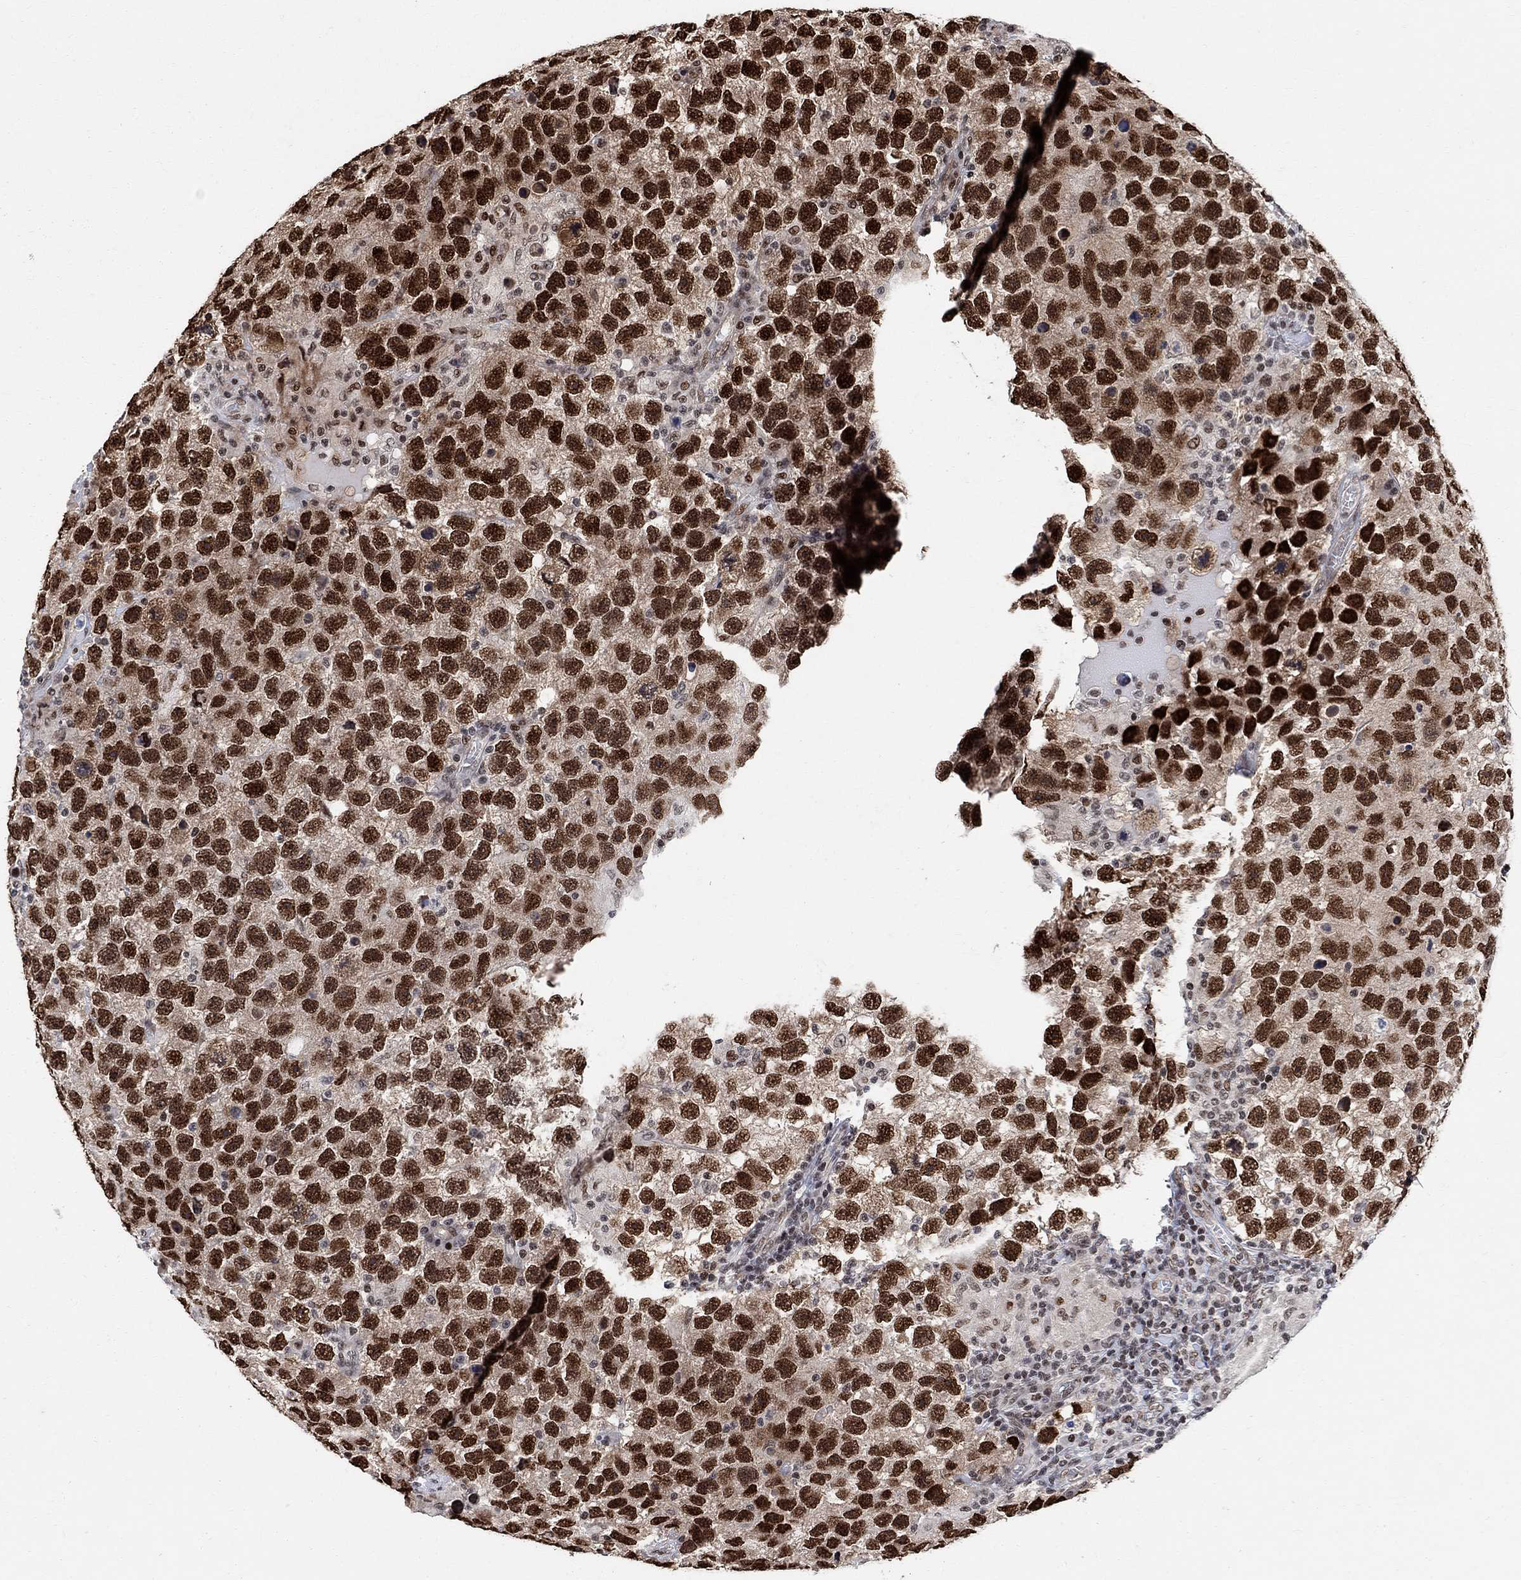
{"staining": {"intensity": "strong", "quantity": ">75%", "location": "nuclear"}, "tissue": "testis cancer", "cell_type": "Tumor cells", "image_type": "cancer", "snomed": [{"axis": "morphology", "description": "Seminoma, NOS"}, {"axis": "topography", "description": "Testis"}], "caption": "Protein expression analysis of testis cancer demonstrates strong nuclear positivity in about >75% of tumor cells. Ihc stains the protein of interest in brown and the nuclei are stained blue.", "gene": "E4F1", "patient": {"sex": "male", "age": 26}}